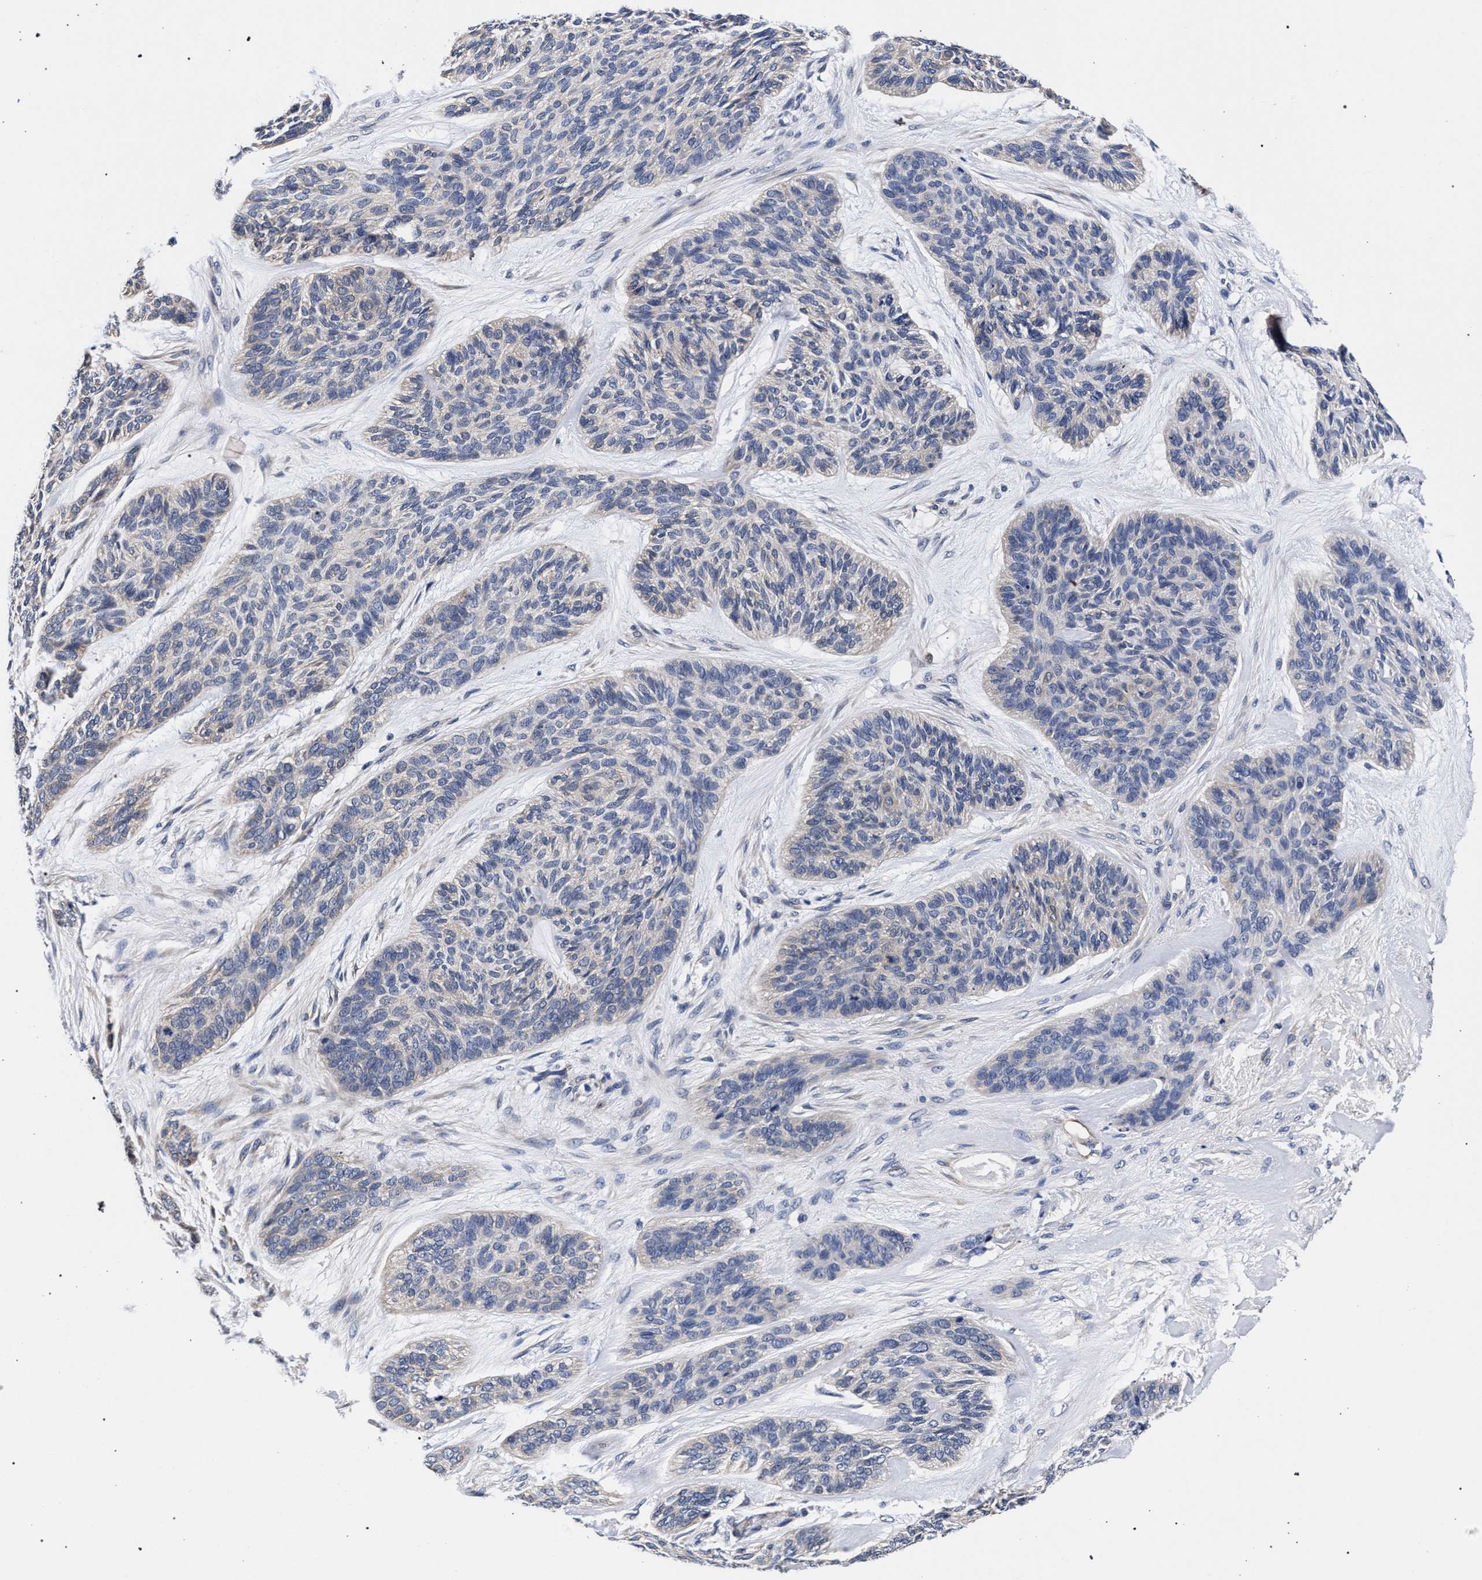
{"staining": {"intensity": "negative", "quantity": "none", "location": "none"}, "tissue": "skin cancer", "cell_type": "Tumor cells", "image_type": "cancer", "snomed": [{"axis": "morphology", "description": "Basal cell carcinoma"}, {"axis": "topography", "description": "Skin"}], "caption": "This is an immunohistochemistry histopathology image of basal cell carcinoma (skin). There is no staining in tumor cells.", "gene": "RBM33", "patient": {"sex": "male", "age": 55}}